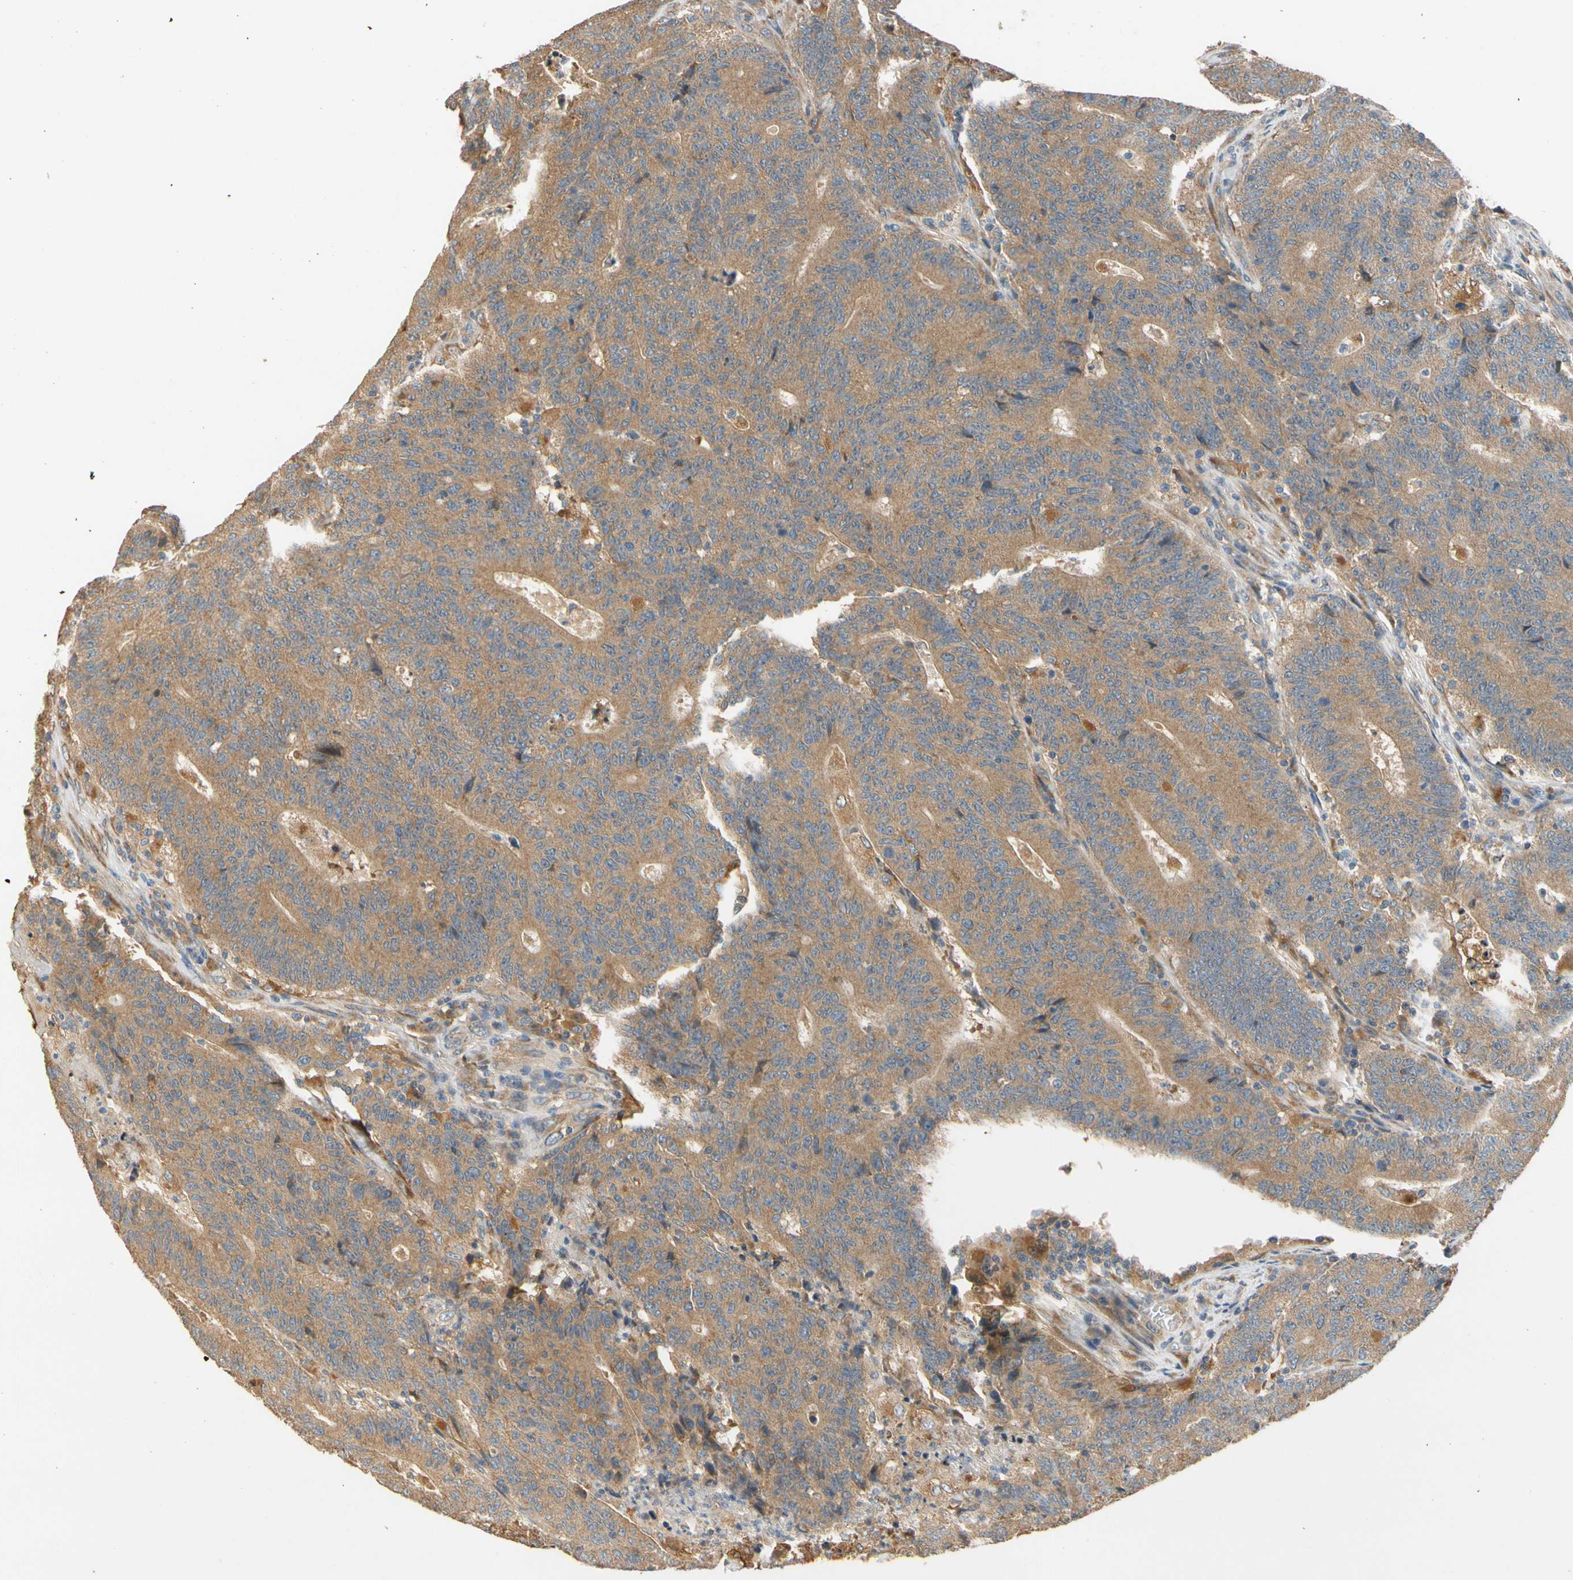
{"staining": {"intensity": "moderate", "quantity": ">75%", "location": "cytoplasmic/membranous"}, "tissue": "colorectal cancer", "cell_type": "Tumor cells", "image_type": "cancer", "snomed": [{"axis": "morphology", "description": "Normal tissue, NOS"}, {"axis": "morphology", "description": "Adenocarcinoma, NOS"}, {"axis": "topography", "description": "Colon"}], "caption": "Protein staining of adenocarcinoma (colorectal) tissue shows moderate cytoplasmic/membranous positivity in approximately >75% of tumor cells. The staining was performed using DAB to visualize the protein expression in brown, while the nuclei were stained in blue with hematoxylin (Magnification: 20x).", "gene": "USP46", "patient": {"sex": "female", "age": 75}}